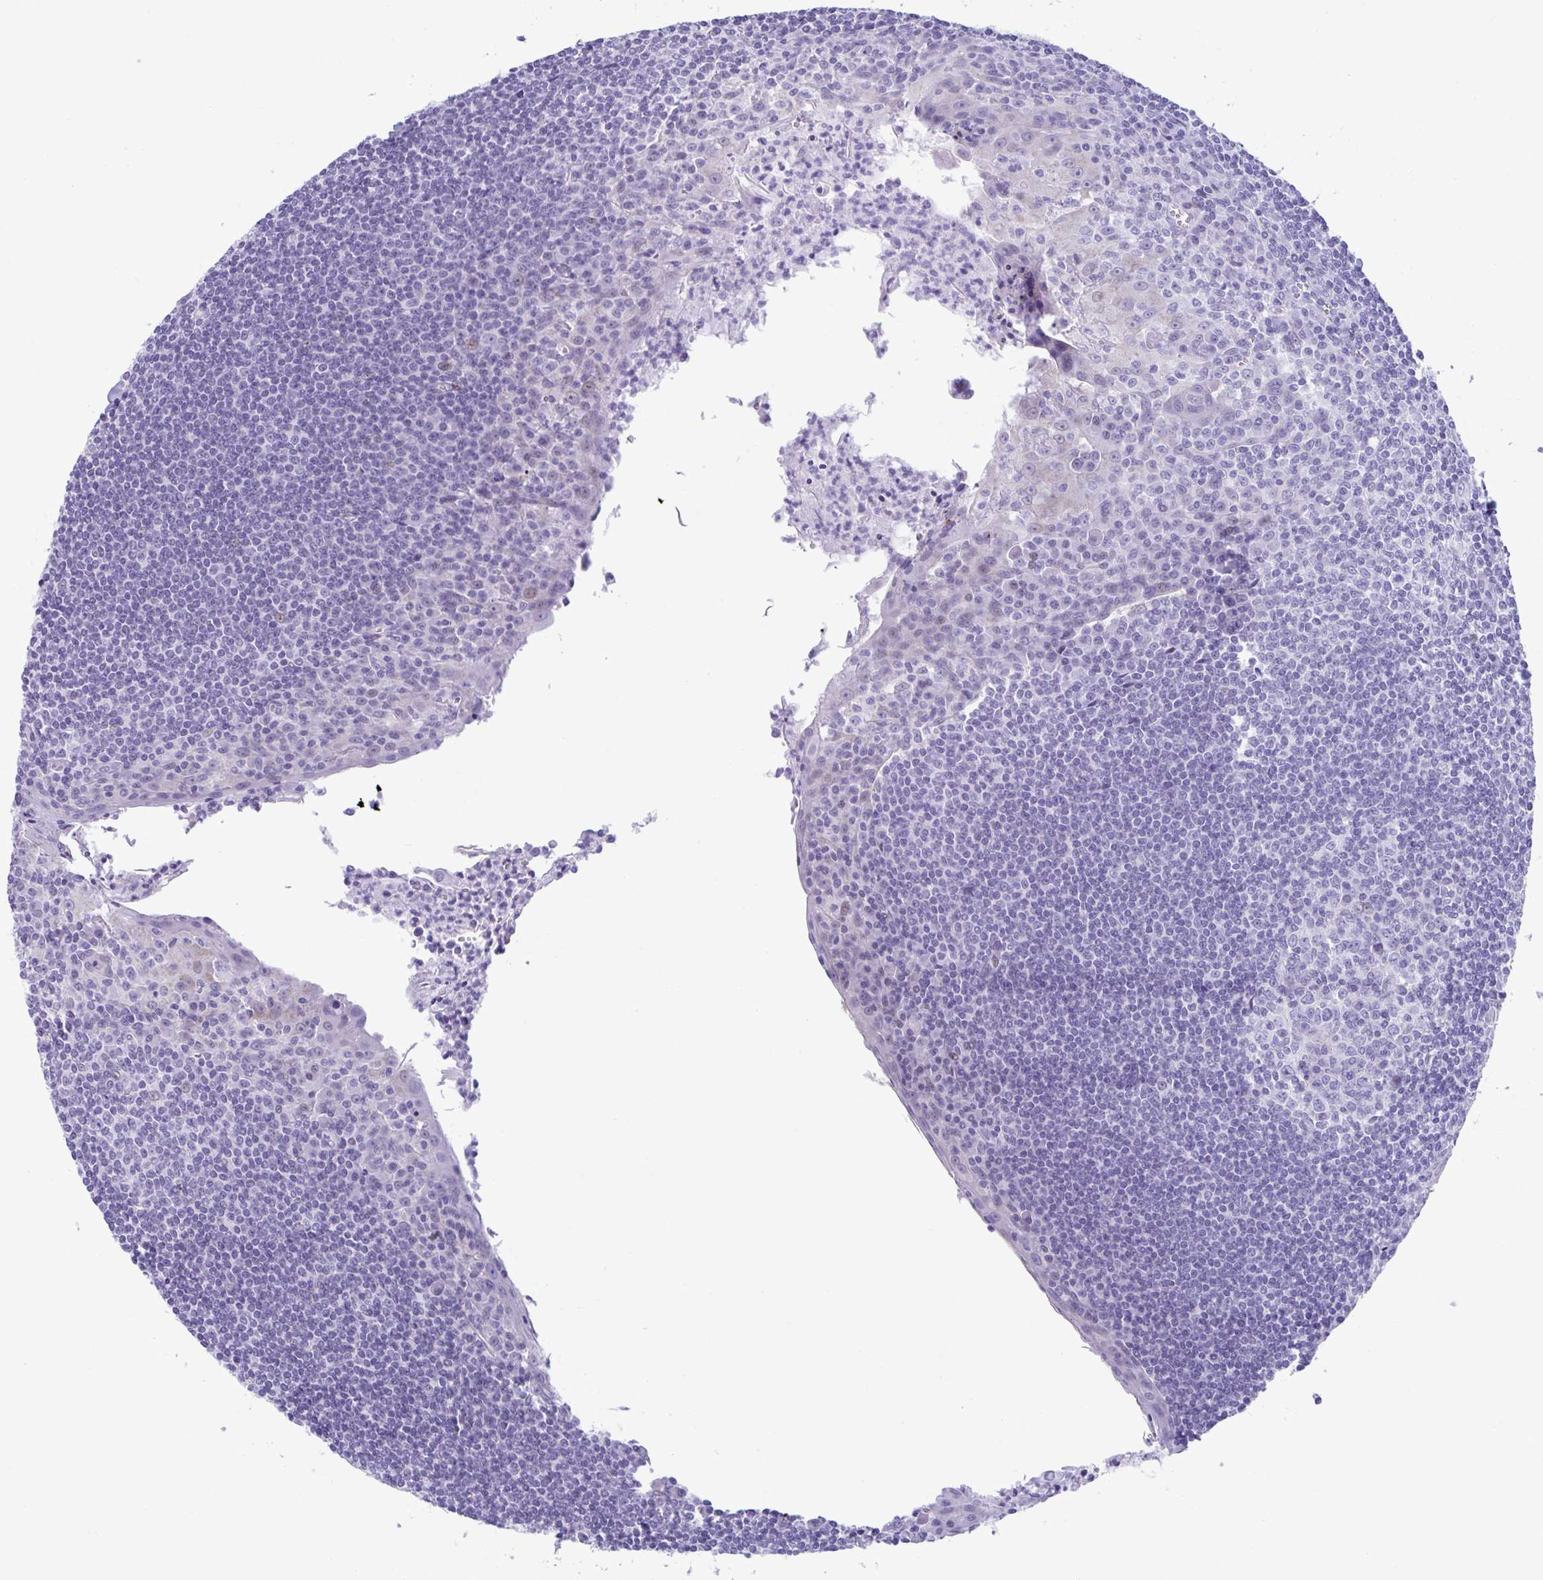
{"staining": {"intensity": "negative", "quantity": "none", "location": "none"}, "tissue": "tonsil", "cell_type": "Germinal center cells", "image_type": "normal", "snomed": [{"axis": "morphology", "description": "Normal tissue, NOS"}, {"axis": "topography", "description": "Tonsil"}], "caption": "Germinal center cells are negative for brown protein staining in benign tonsil. The staining is performed using DAB brown chromogen with nuclei counter-stained in using hematoxylin.", "gene": "ISL1", "patient": {"sex": "male", "age": 27}}